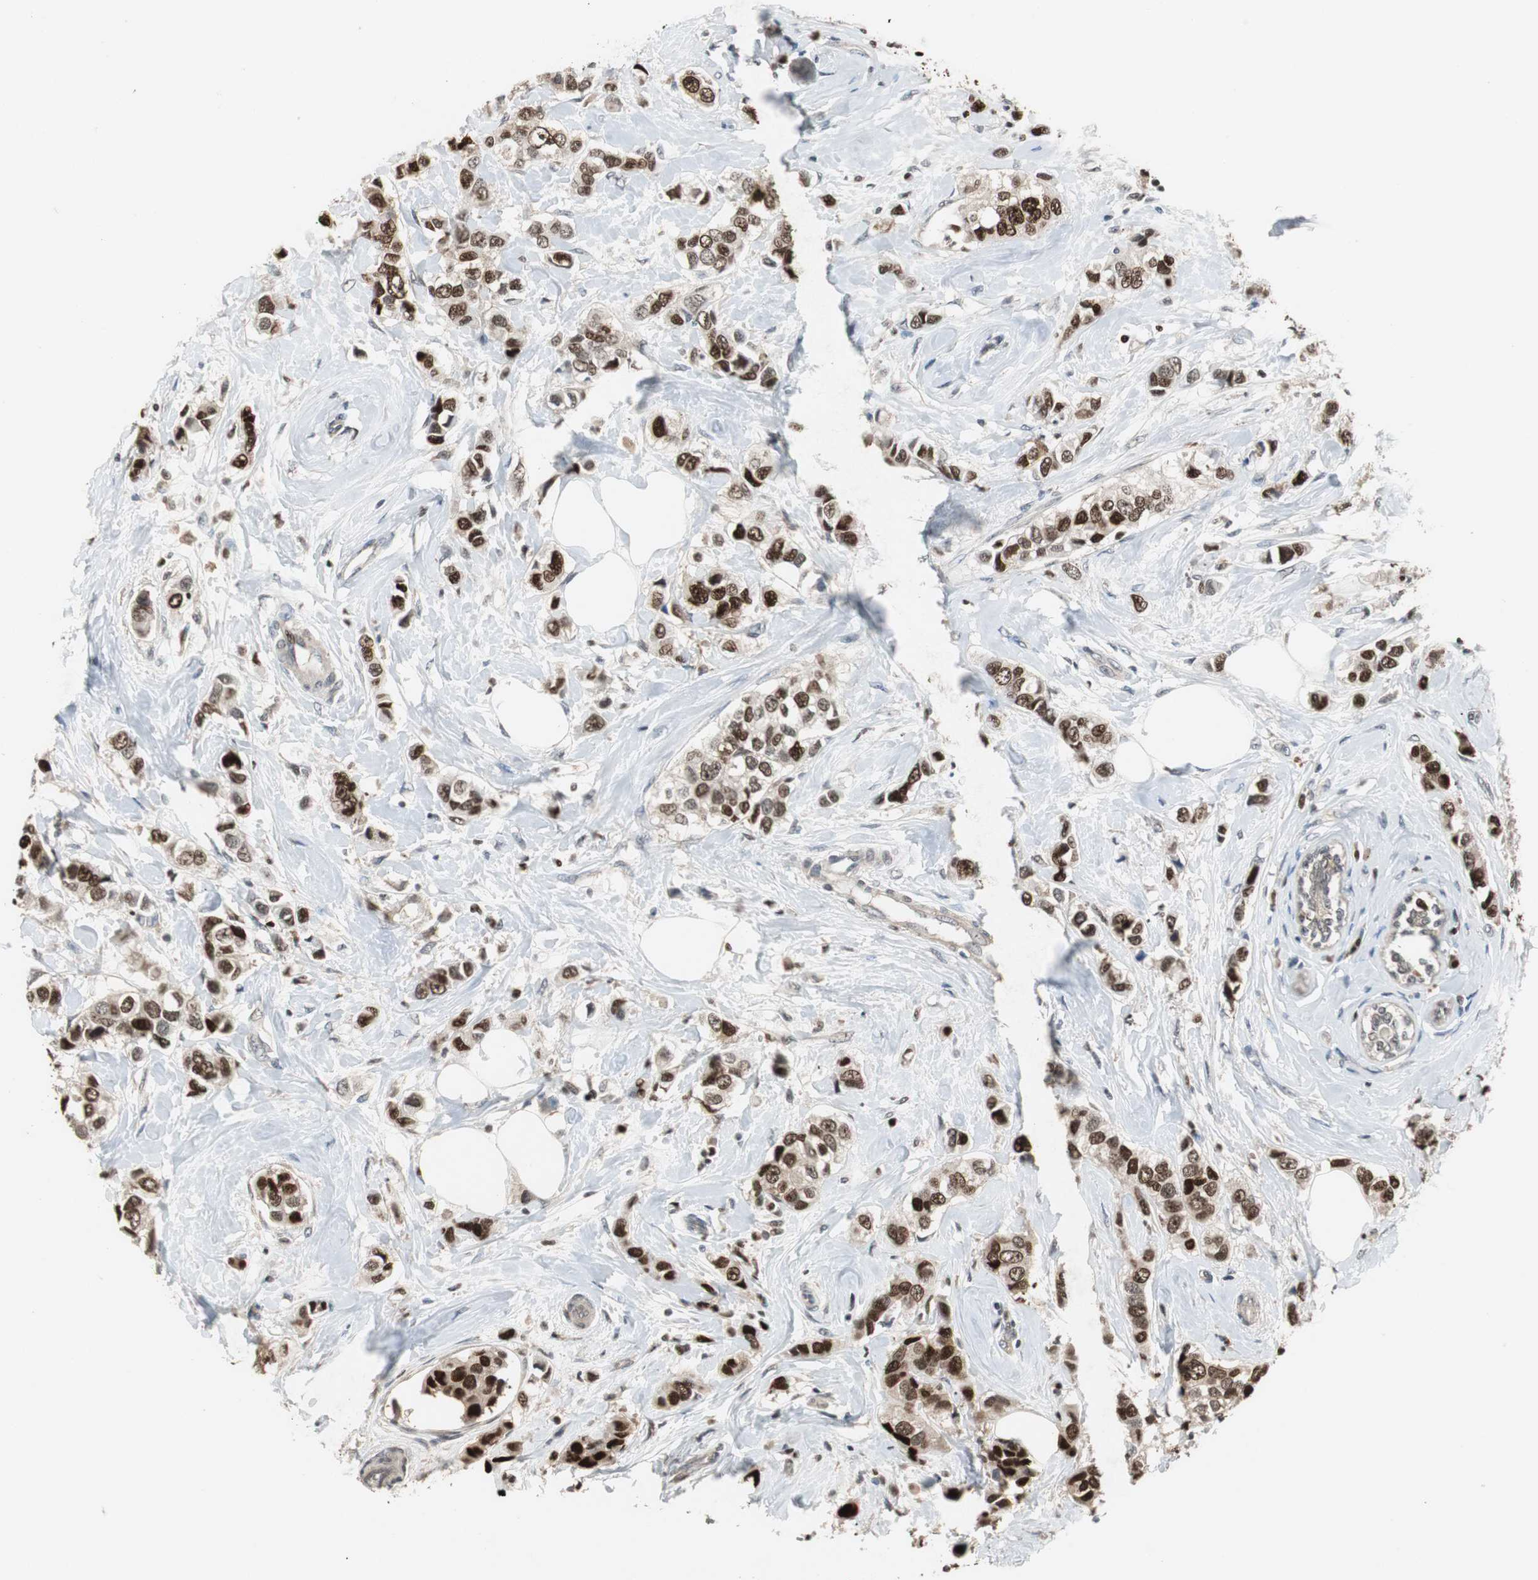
{"staining": {"intensity": "strong", "quantity": ">75%", "location": "nuclear"}, "tissue": "breast cancer", "cell_type": "Tumor cells", "image_type": "cancer", "snomed": [{"axis": "morphology", "description": "Duct carcinoma"}, {"axis": "topography", "description": "Breast"}], "caption": "Immunohistochemistry staining of breast cancer, which displays high levels of strong nuclear staining in approximately >75% of tumor cells indicating strong nuclear protein positivity. The staining was performed using DAB (brown) for protein detection and nuclei were counterstained in hematoxylin (blue).", "gene": "FEN1", "patient": {"sex": "female", "age": 50}}